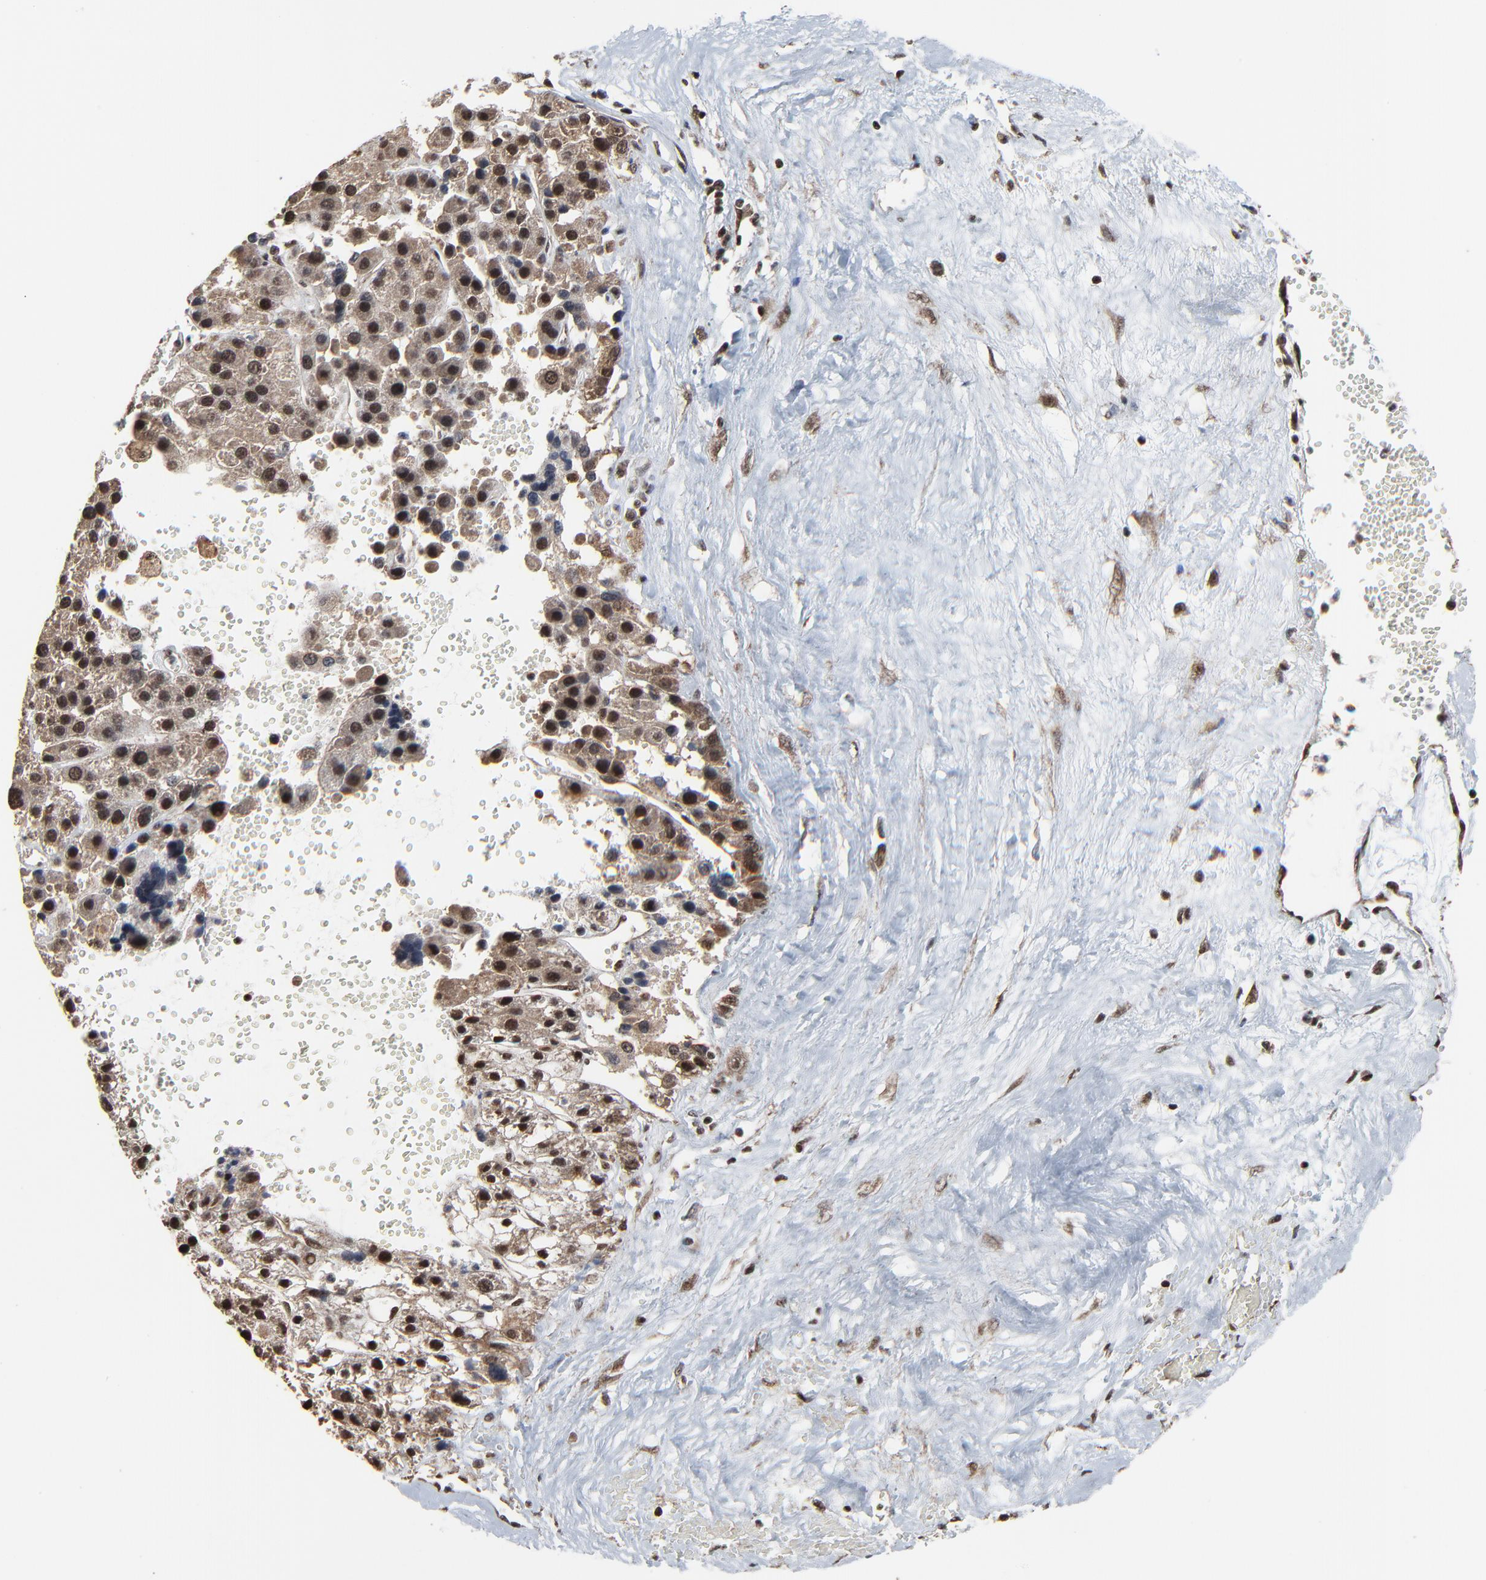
{"staining": {"intensity": "weak", "quantity": ">75%", "location": "cytoplasmic/membranous,nuclear"}, "tissue": "liver cancer", "cell_type": "Tumor cells", "image_type": "cancer", "snomed": [{"axis": "morphology", "description": "Carcinoma, Hepatocellular, NOS"}, {"axis": "topography", "description": "Liver"}], "caption": "A brown stain labels weak cytoplasmic/membranous and nuclear positivity of a protein in liver cancer tumor cells.", "gene": "RHOJ", "patient": {"sex": "female", "age": 85}}